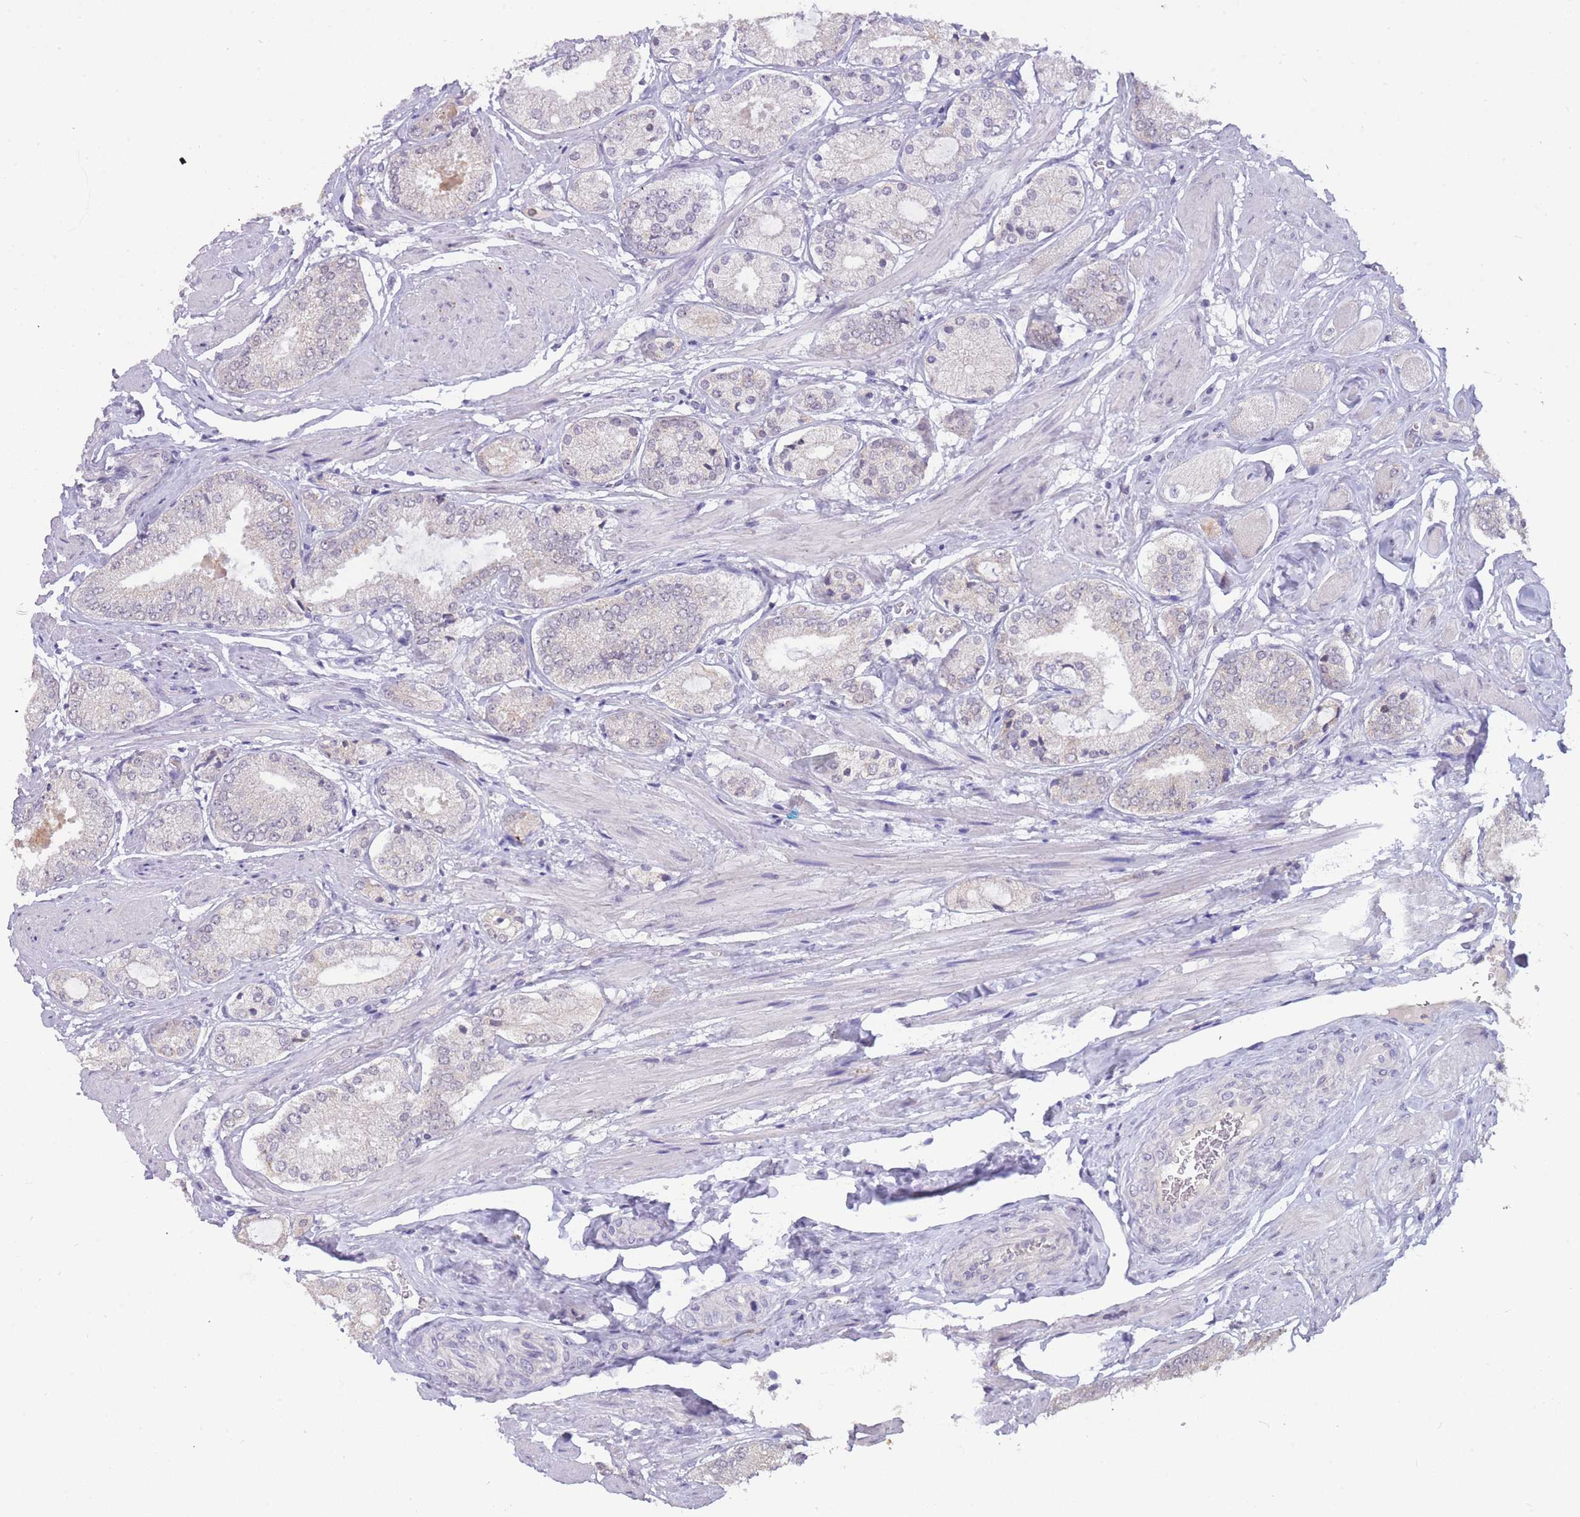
{"staining": {"intensity": "negative", "quantity": "none", "location": "none"}, "tissue": "prostate cancer", "cell_type": "Tumor cells", "image_type": "cancer", "snomed": [{"axis": "morphology", "description": "Adenocarcinoma, High grade"}, {"axis": "topography", "description": "Prostate and seminal vesicle, NOS"}], "caption": "A high-resolution micrograph shows IHC staining of prostate adenocarcinoma (high-grade), which displays no significant expression in tumor cells.", "gene": "GOLGA6L25", "patient": {"sex": "male", "age": 64}}